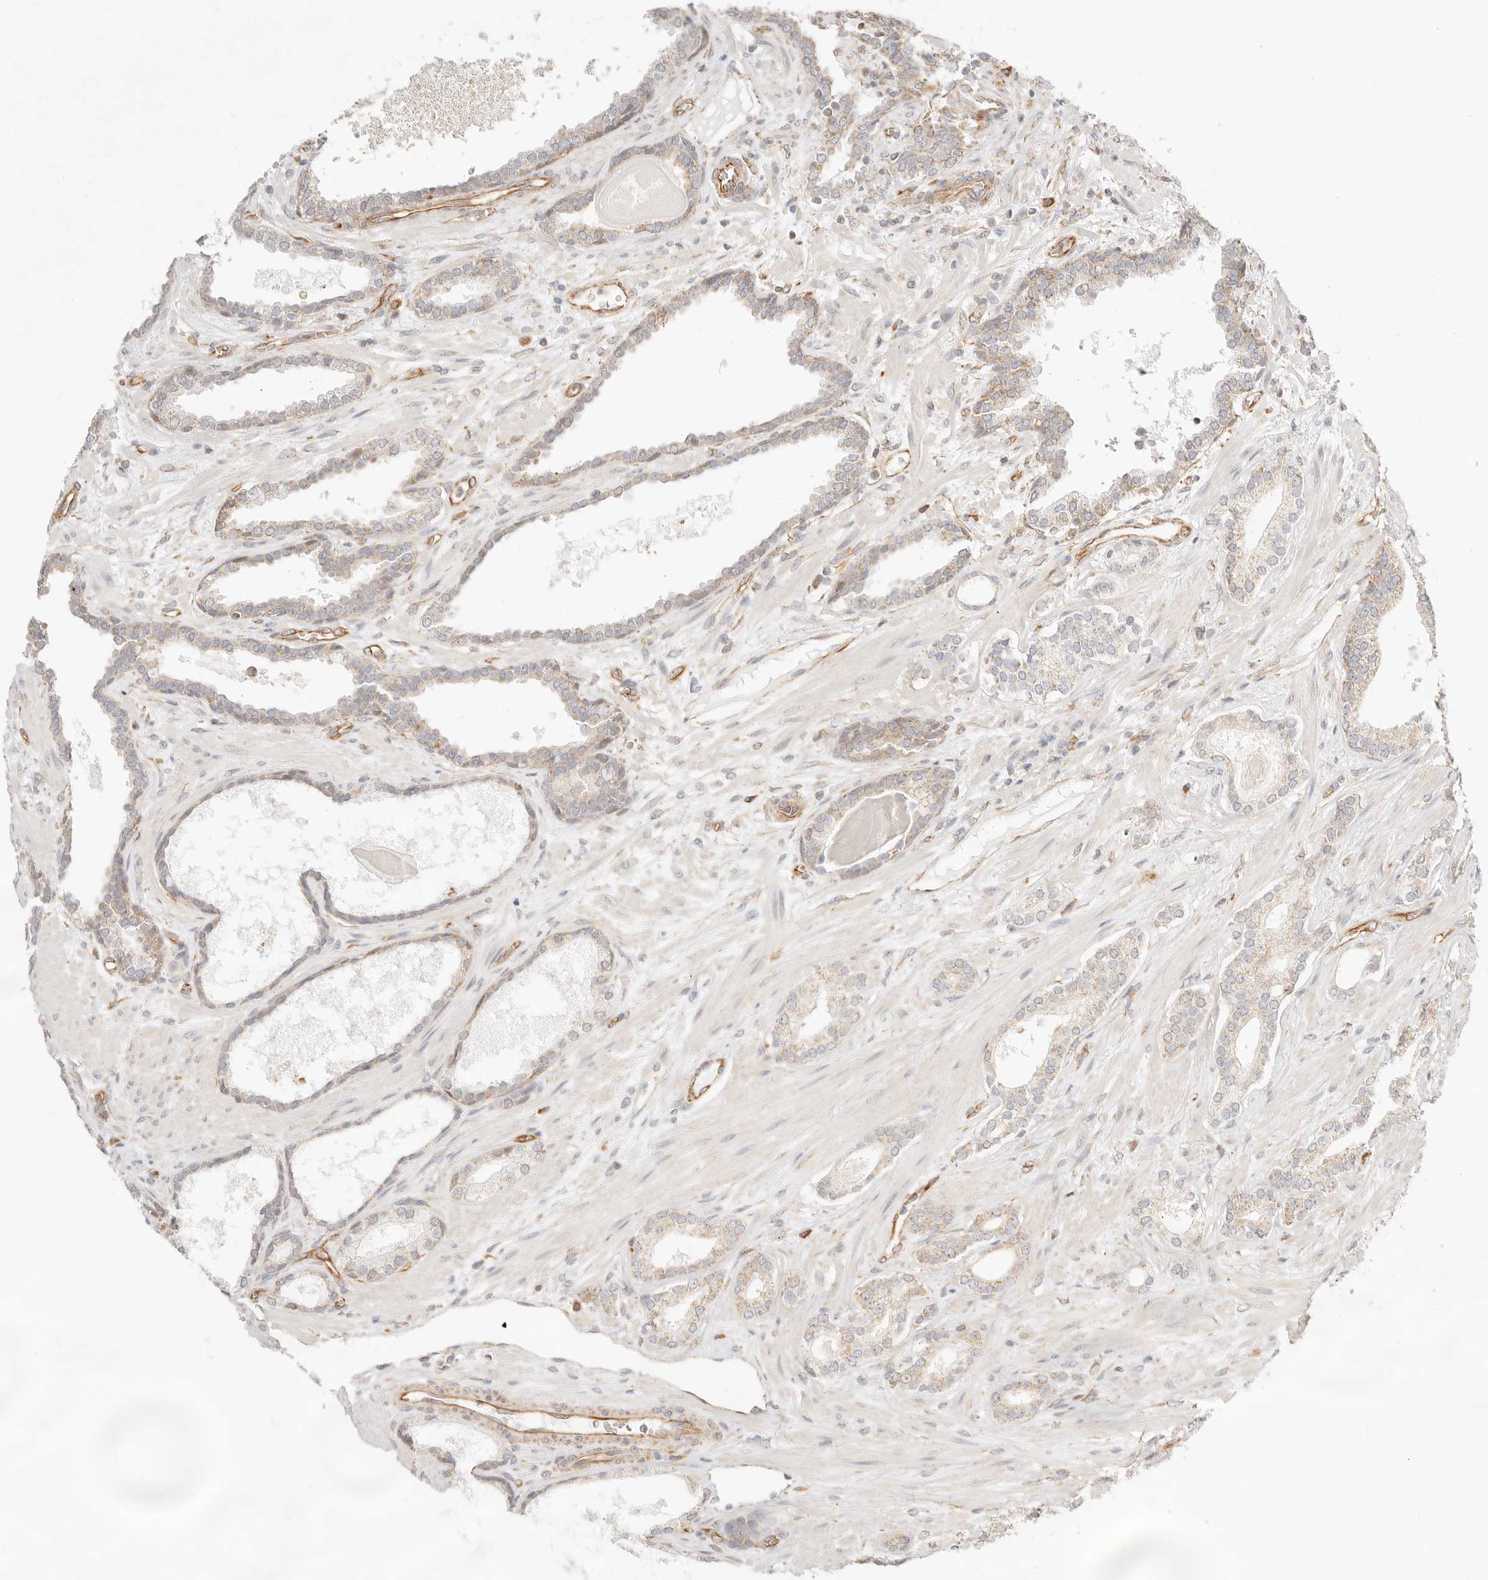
{"staining": {"intensity": "weak", "quantity": "25%-75%", "location": "cytoplasmic/membranous"}, "tissue": "prostate cancer", "cell_type": "Tumor cells", "image_type": "cancer", "snomed": [{"axis": "morphology", "description": "Adenocarcinoma, Low grade"}, {"axis": "topography", "description": "Prostate"}], "caption": "Weak cytoplasmic/membranous staining is present in approximately 25%-75% of tumor cells in prostate cancer (adenocarcinoma (low-grade)).", "gene": "ZC3H11A", "patient": {"sex": "male", "age": 70}}